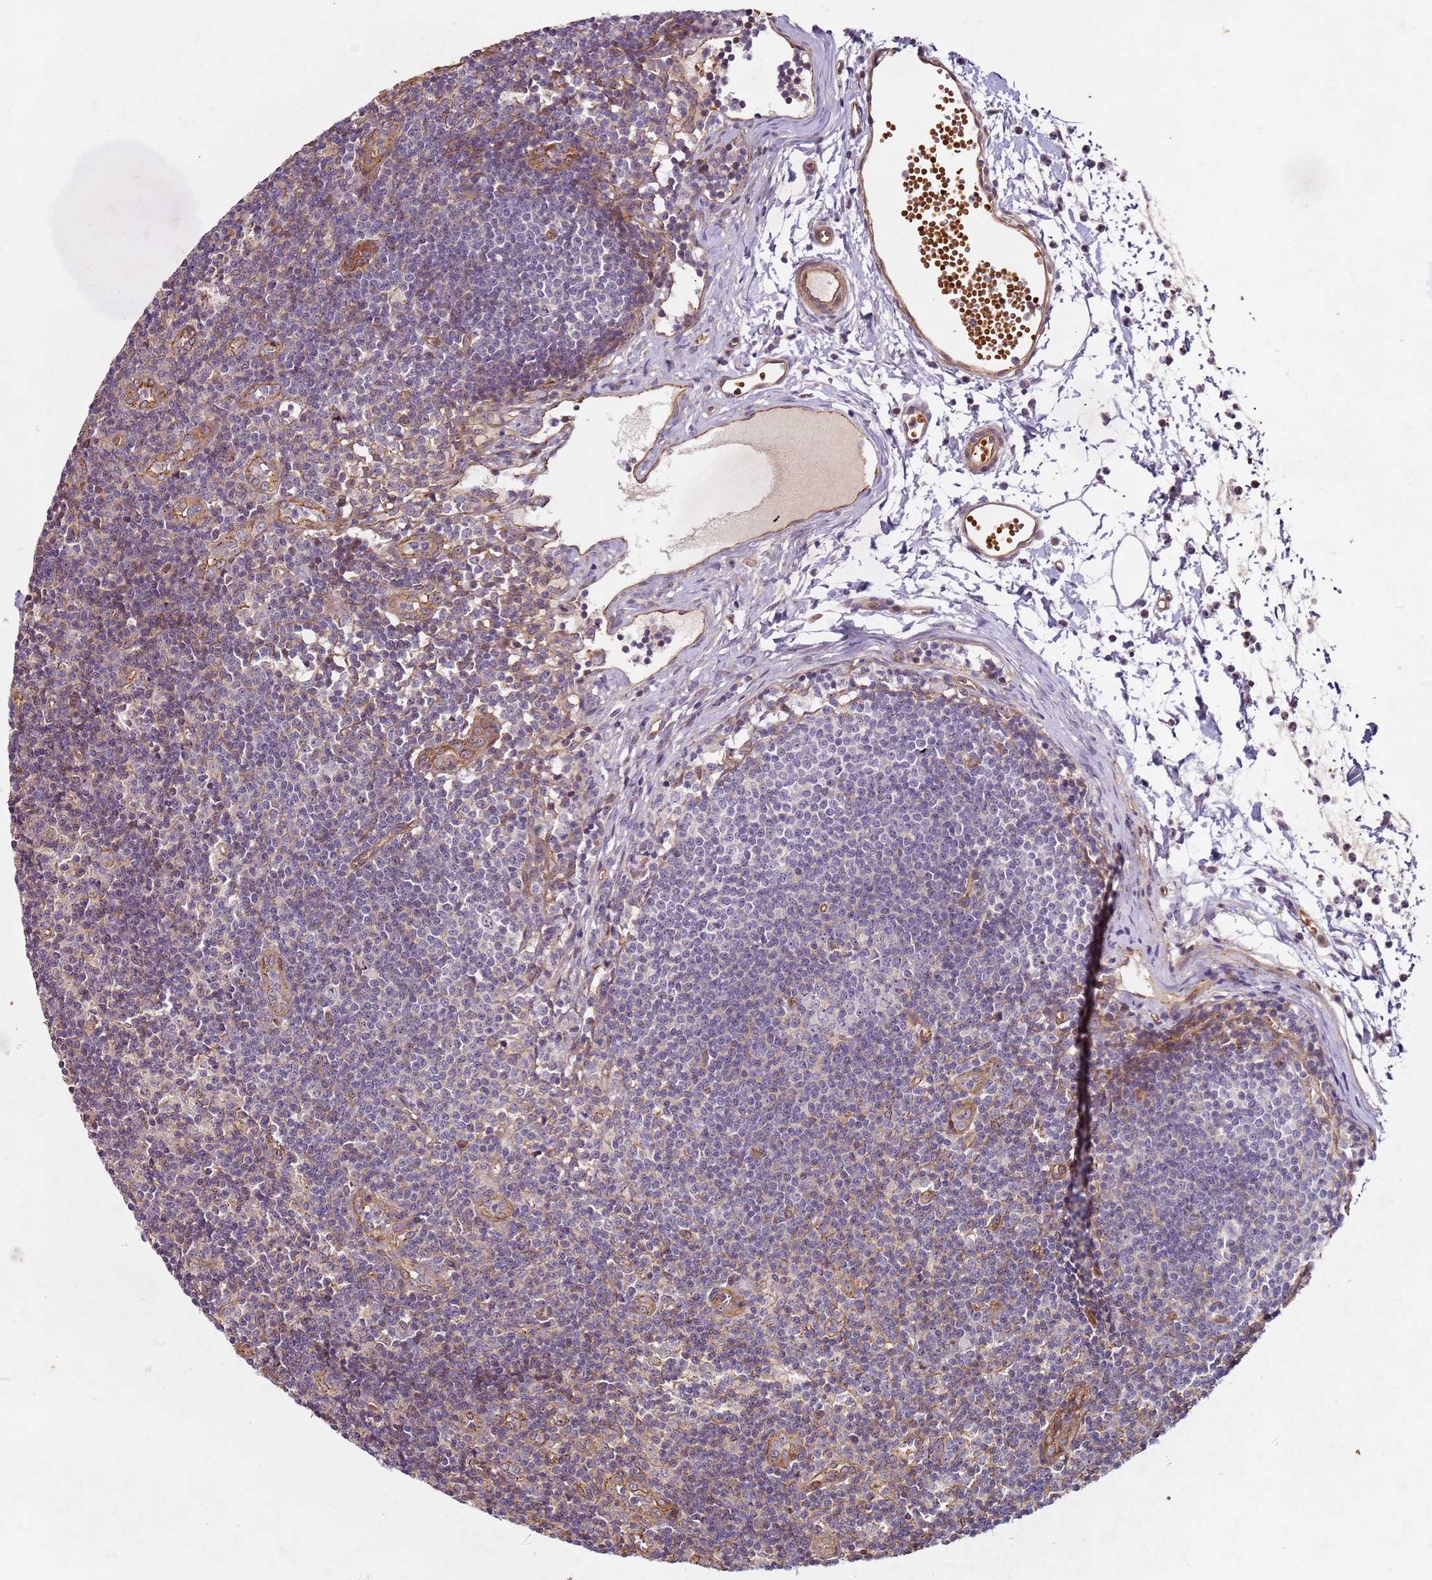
{"staining": {"intensity": "negative", "quantity": "none", "location": "none"}, "tissue": "lymph node", "cell_type": "Germinal center cells", "image_type": "normal", "snomed": [{"axis": "morphology", "description": "Normal tissue, NOS"}, {"axis": "topography", "description": "Lymph node"}], "caption": "DAB immunohistochemical staining of benign lymph node displays no significant expression in germinal center cells.", "gene": "C2CD4B", "patient": {"sex": "female", "age": 37}}